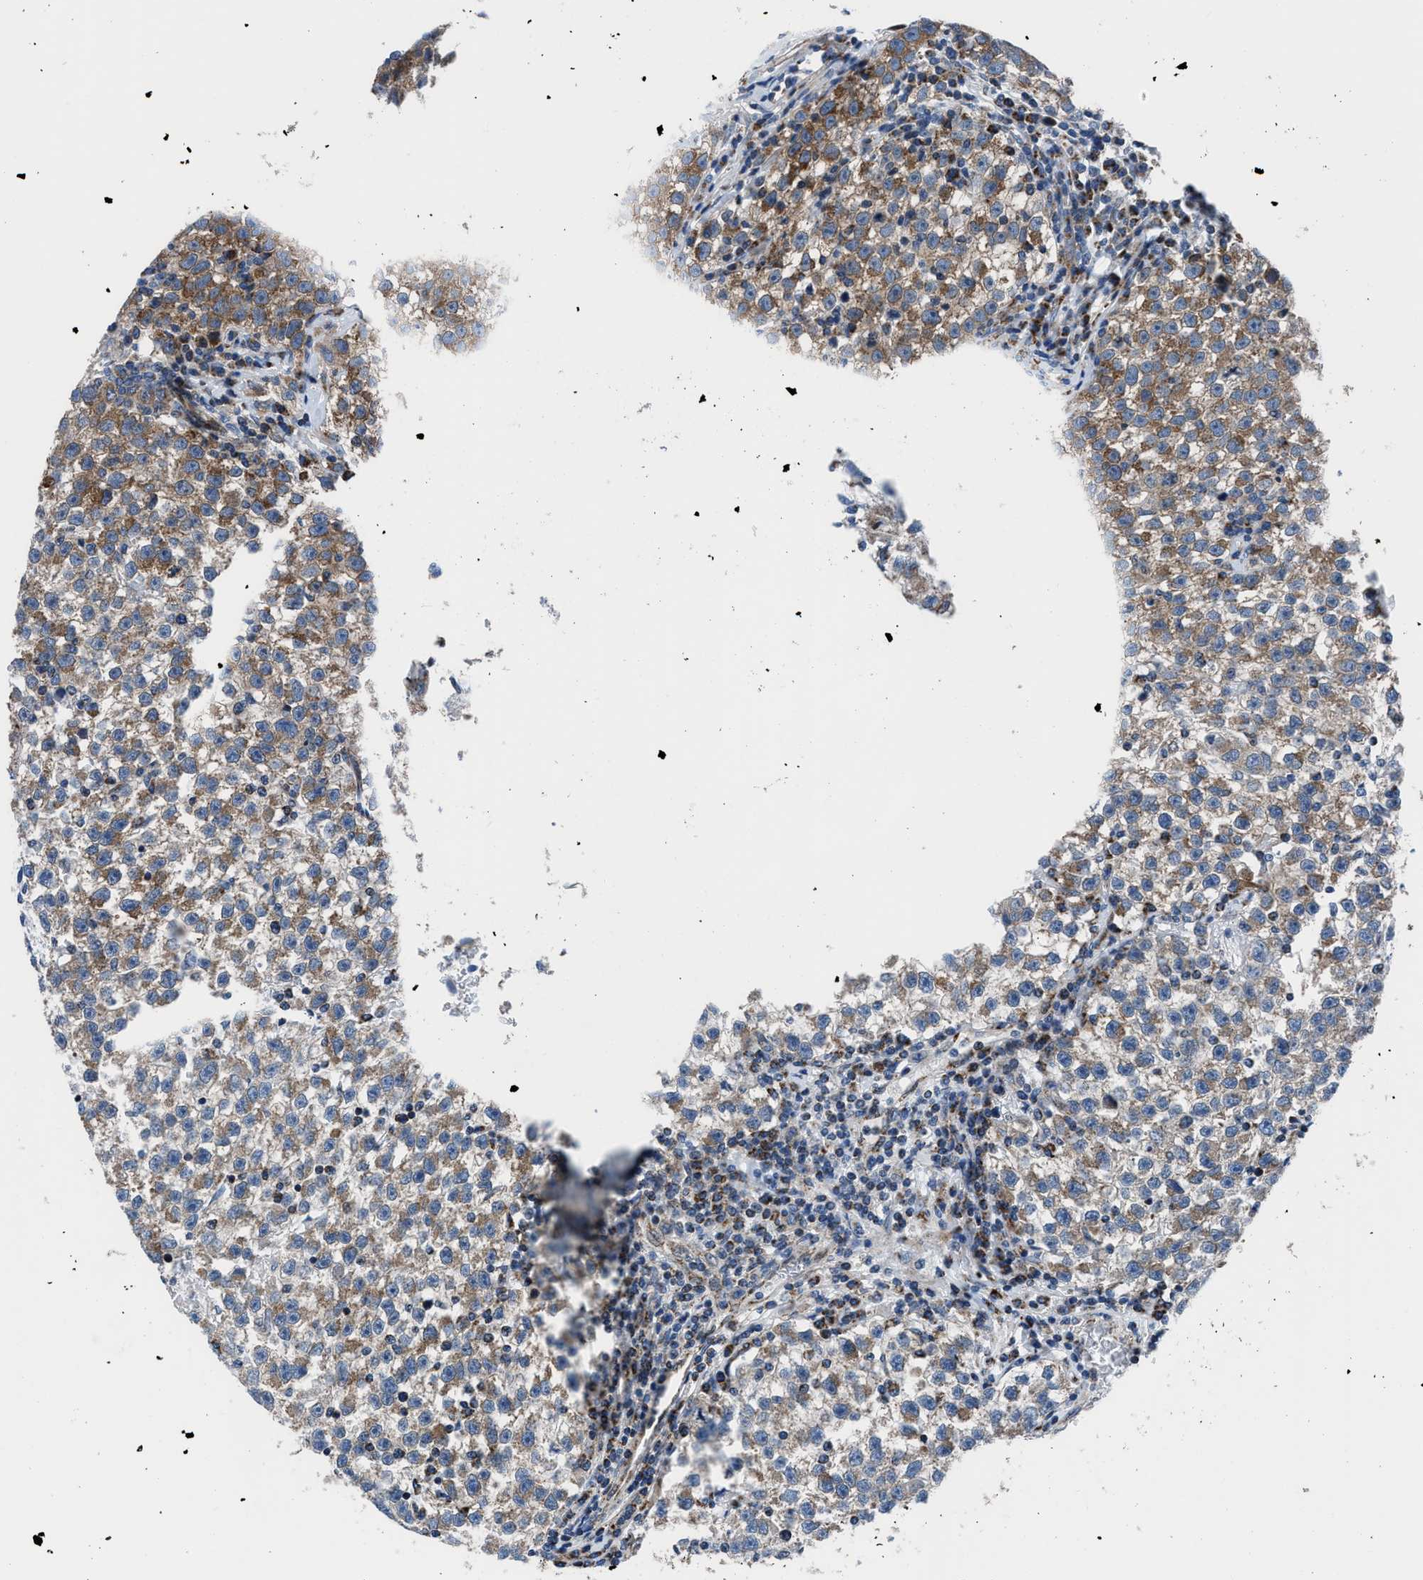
{"staining": {"intensity": "moderate", "quantity": ">75%", "location": "cytoplasmic/membranous"}, "tissue": "testis cancer", "cell_type": "Tumor cells", "image_type": "cancer", "snomed": [{"axis": "morphology", "description": "Seminoma, NOS"}, {"axis": "topography", "description": "Testis"}], "caption": "Human seminoma (testis) stained with a brown dye shows moderate cytoplasmic/membranous positive positivity in approximately >75% of tumor cells.", "gene": "LMO2", "patient": {"sex": "male", "age": 22}}